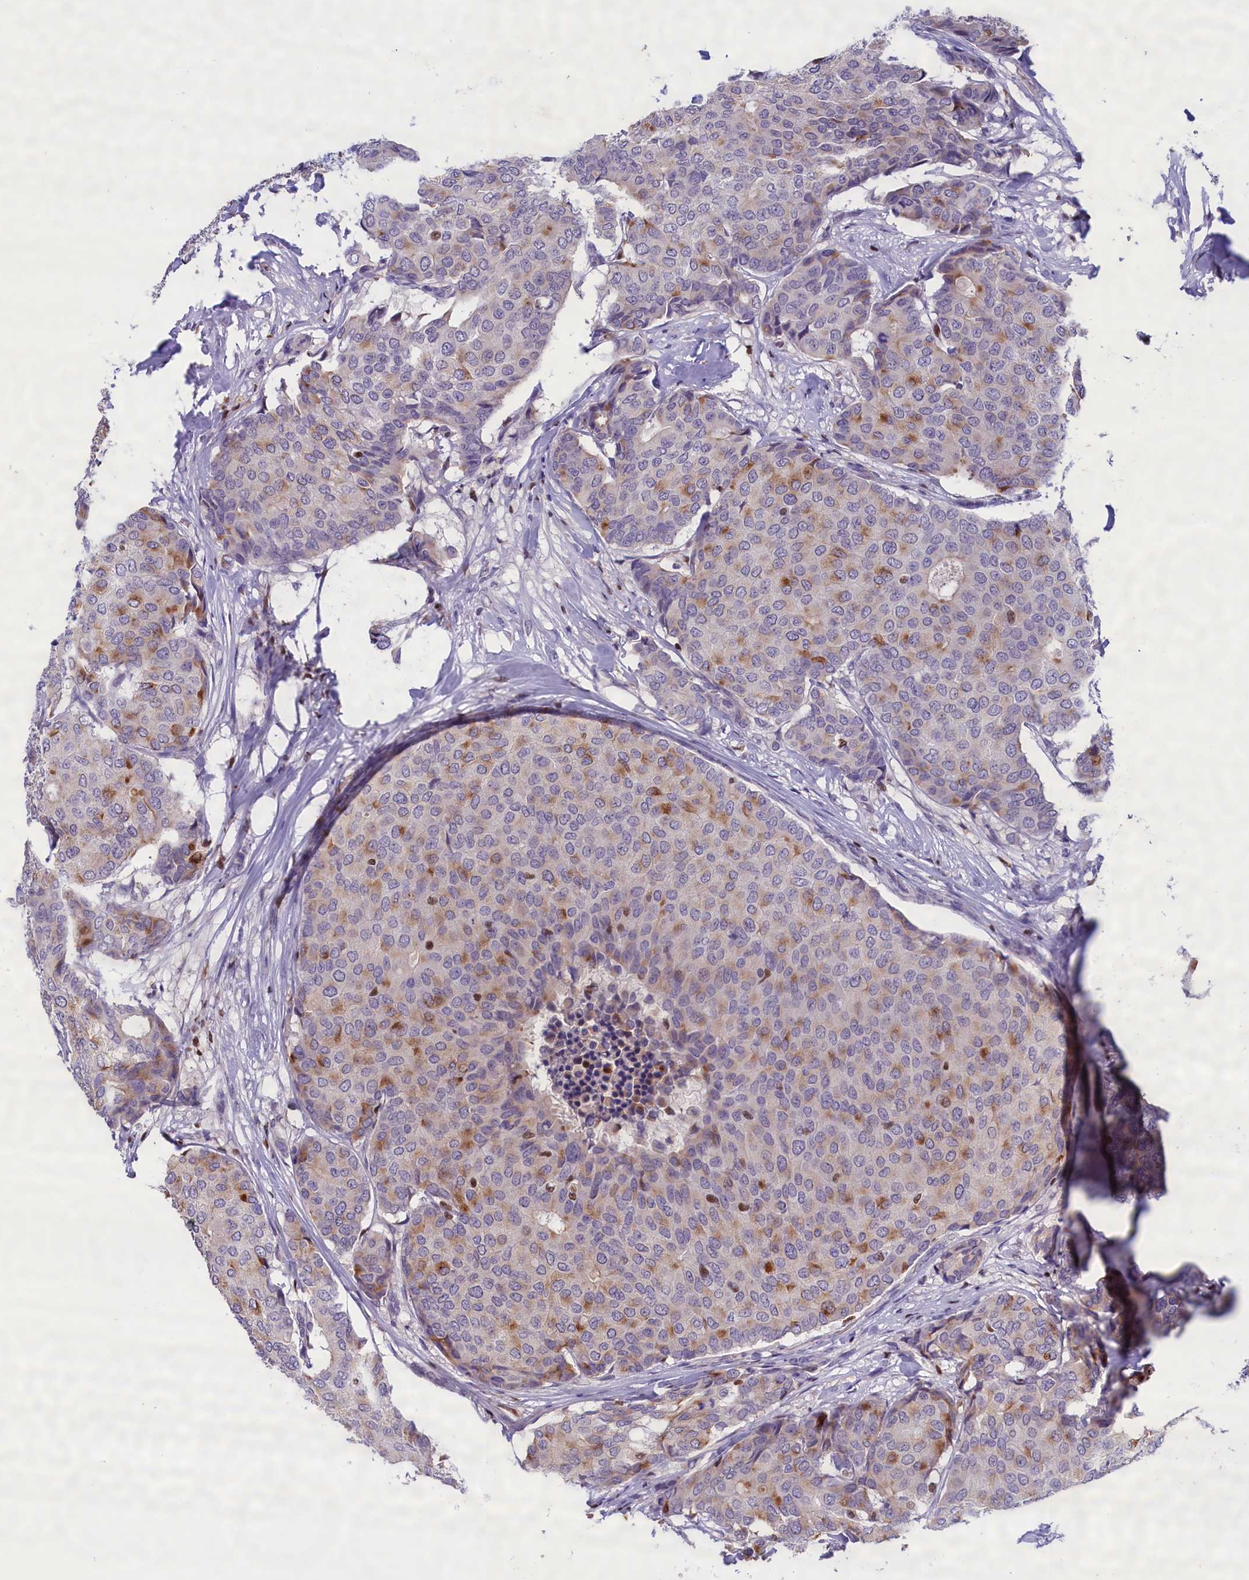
{"staining": {"intensity": "moderate", "quantity": "<25%", "location": "cytoplasmic/membranous"}, "tissue": "breast cancer", "cell_type": "Tumor cells", "image_type": "cancer", "snomed": [{"axis": "morphology", "description": "Duct carcinoma"}, {"axis": "topography", "description": "Breast"}], "caption": "This micrograph demonstrates immunohistochemistry (IHC) staining of human breast cancer (infiltrating ductal carcinoma), with low moderate cytoplasmic/membranous positivity in approximately <25% of tumor cells.", "gene": "BTBD9", "patient": {"sex": "female", "age": 75}}